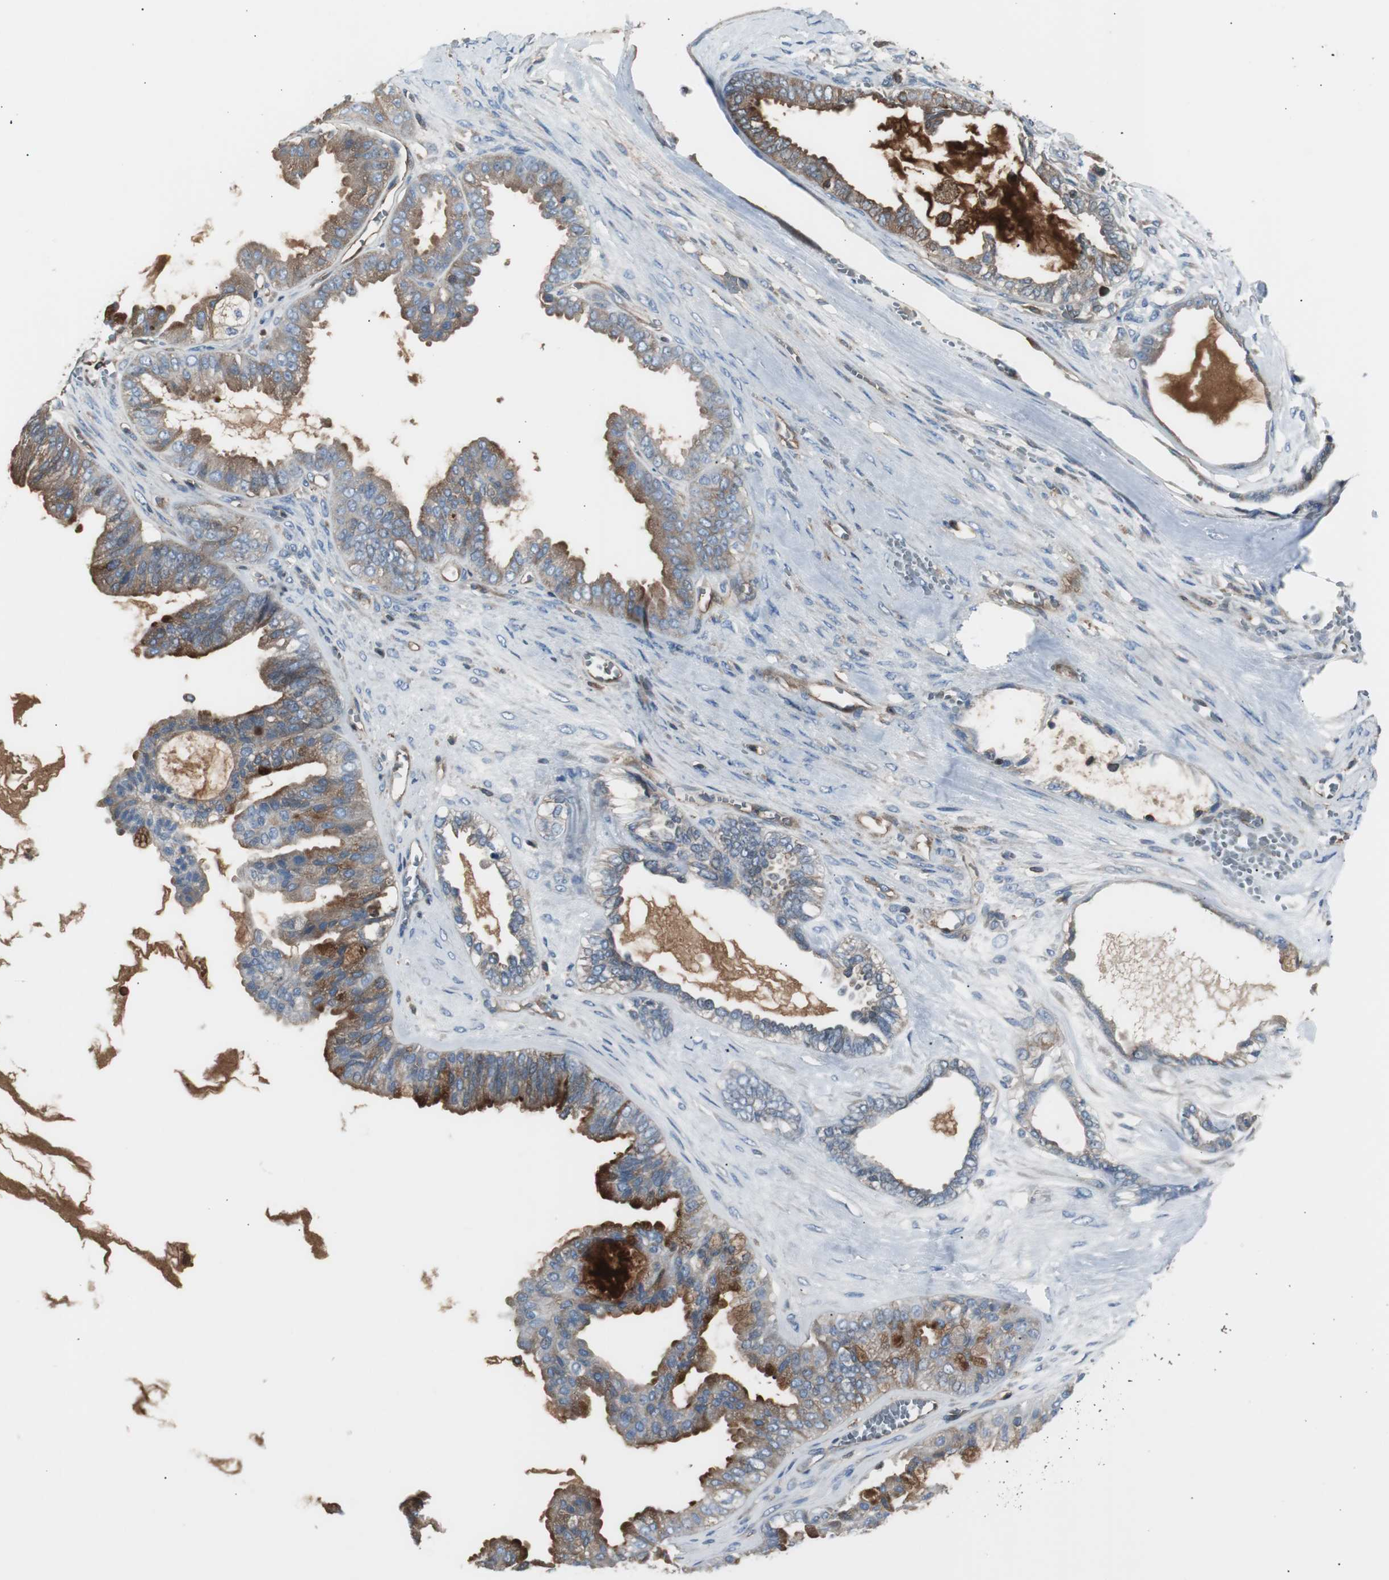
{"staining": {"intensity": "strong", "quantity": "25%-75%", "location": "cytoplasmic/membranous"}, "tissue": "ovarian cancer", "cell_type": "Tumor cells", "image_type": "cancer", "snomed": [{"axis": "morphology", "description": "Carcinoma, NOS"}, {"axis": "morphology", "description": "Carcinoma, endometroid"}, {"axis": "topography", "description": "Ovary"}], "caption": "Human ovarian cancer (endometroid carcinoma) stained for a protein (brown) exhibits strong cytoplasmic/membranous positive expression in approximately 25%-75% of tumor cells.", "gene": "B2M", "patient": {"sex": "female", "age": 50}}